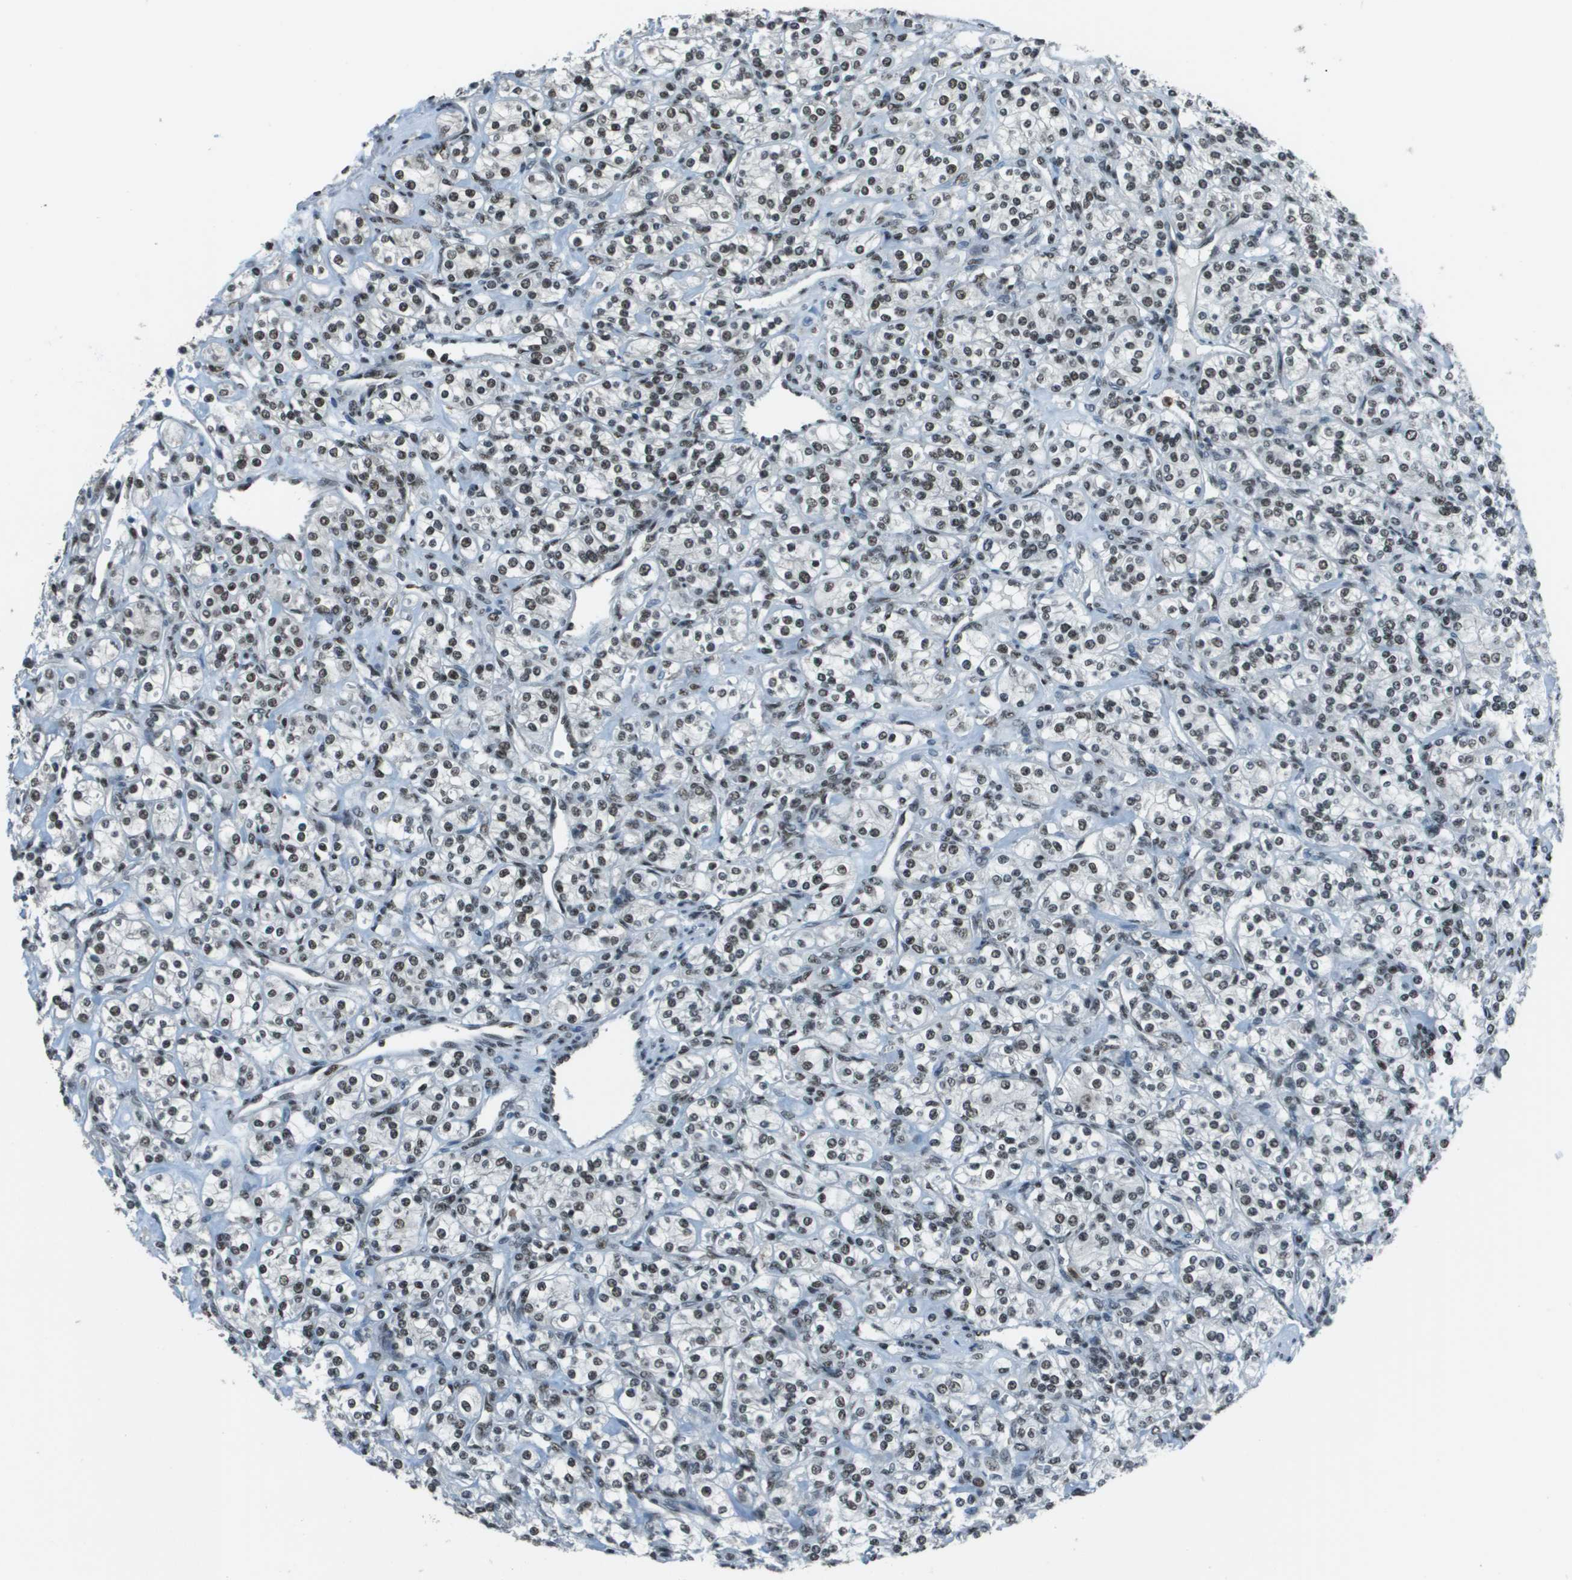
{"staining": {"intensity": "weak", "quantity": ">75%", "location": "nuclear"}, "tissue": "renal cancer", "cell_type": "Tumor cells", "image_type": "cancer", "snomed": [{"axis": "morphology", "description": "Adenocarcinoma, NOS"}, {"axis": "topography", "description": "Kidney"}], "caption": "IHC (DAB) staining of human renal adenocarcinoma shows weak nuclear protein expression in approximately >75% of tumor cells. (Stains: DAB in brown, nuclei in blue, Microscopy: brightfield microscopy at high magnification).", "gene": "DEPDC1", "patient": {"sex": "male", "age": 77}}